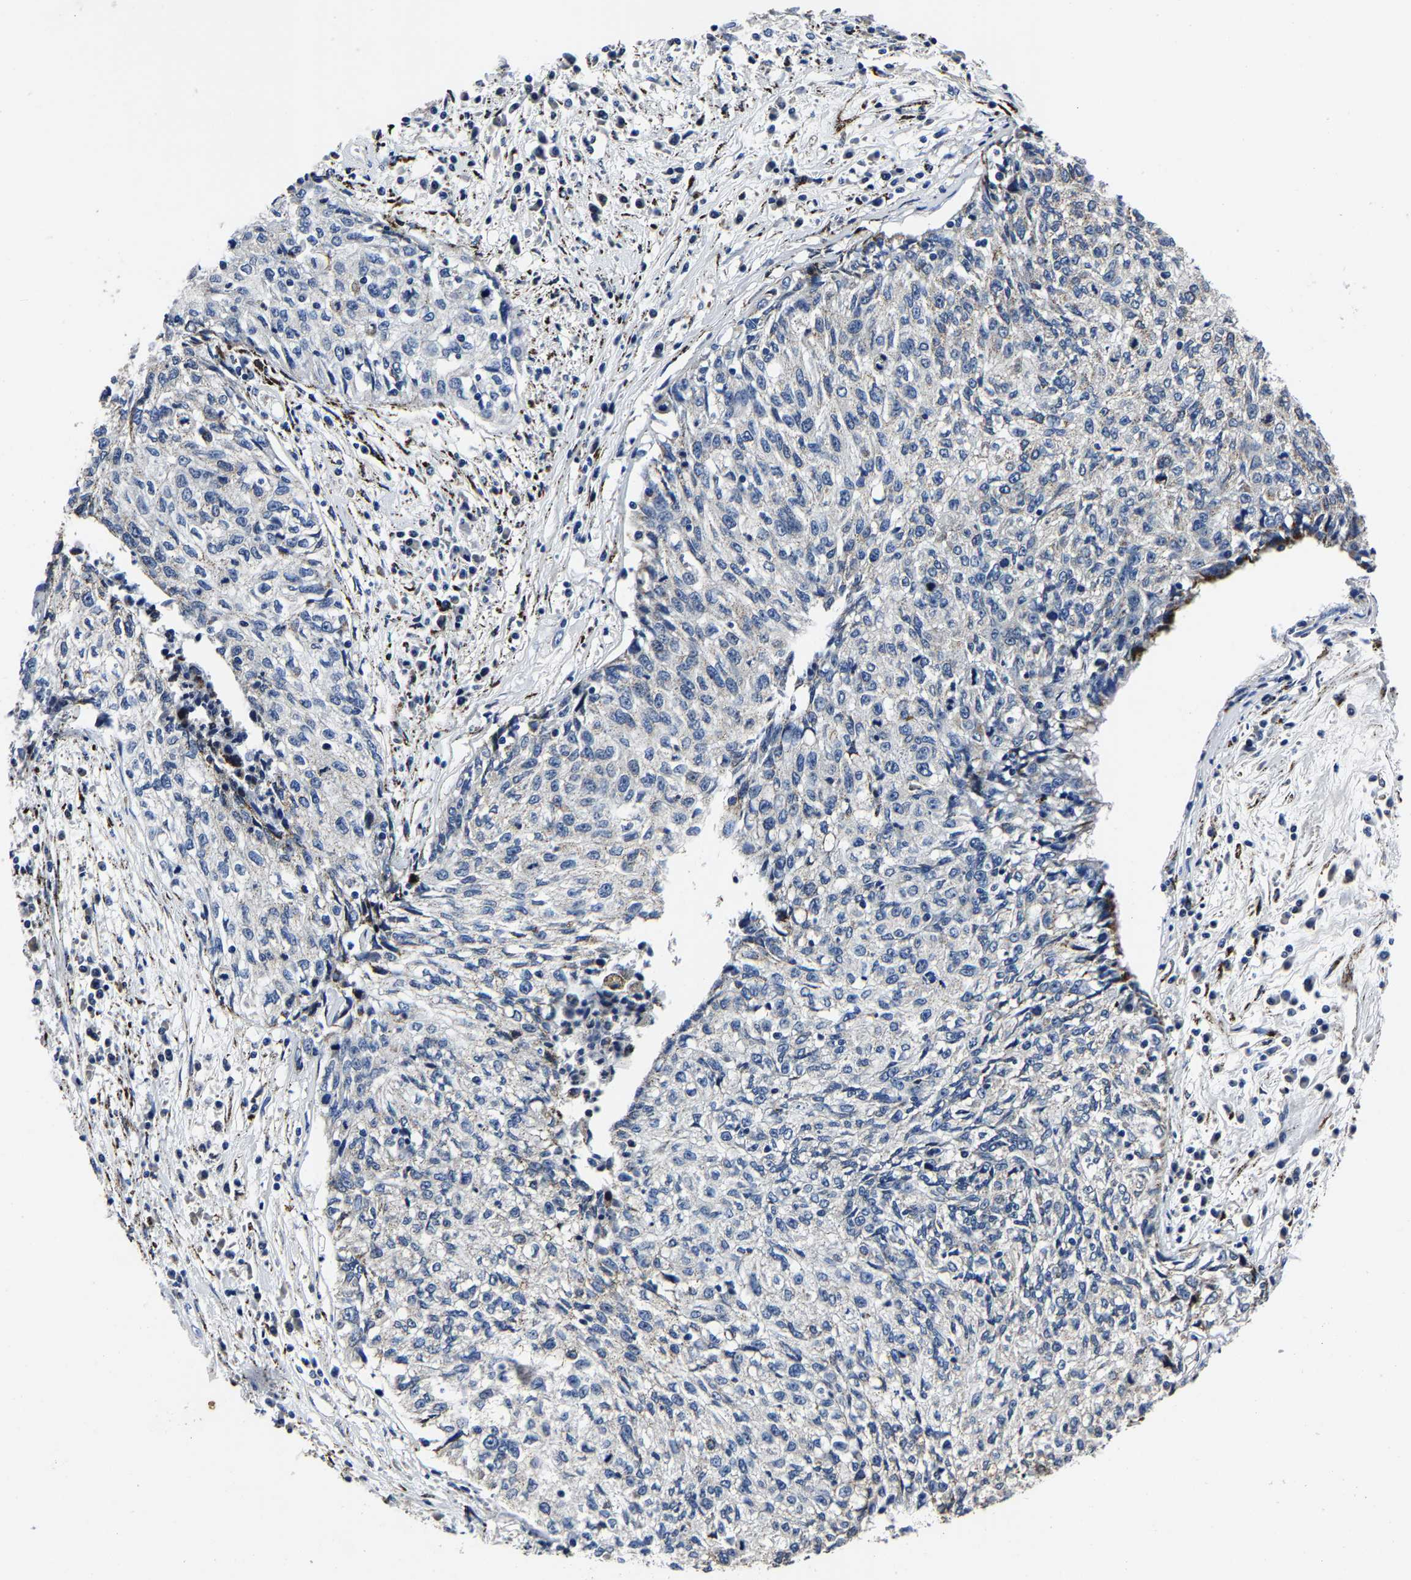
{"staining": {"intensity": "negative", "quantity": "none", "location": "none"}, "tissue": "cervical cancer", "cell_type": "Tumor cells", "image_type": "cancer", "snomed": [{"axis": "morphology", "description": "Squamous cell carcinoma, NOS"}, {"axis": "topography", "description": "Cervix"}], "caption": "Tumor cells show no significant protein staining in squamous cell carcinoma (cervical).", "gene": "PSPH", "patient": {"sex": "female", "age": 57}}